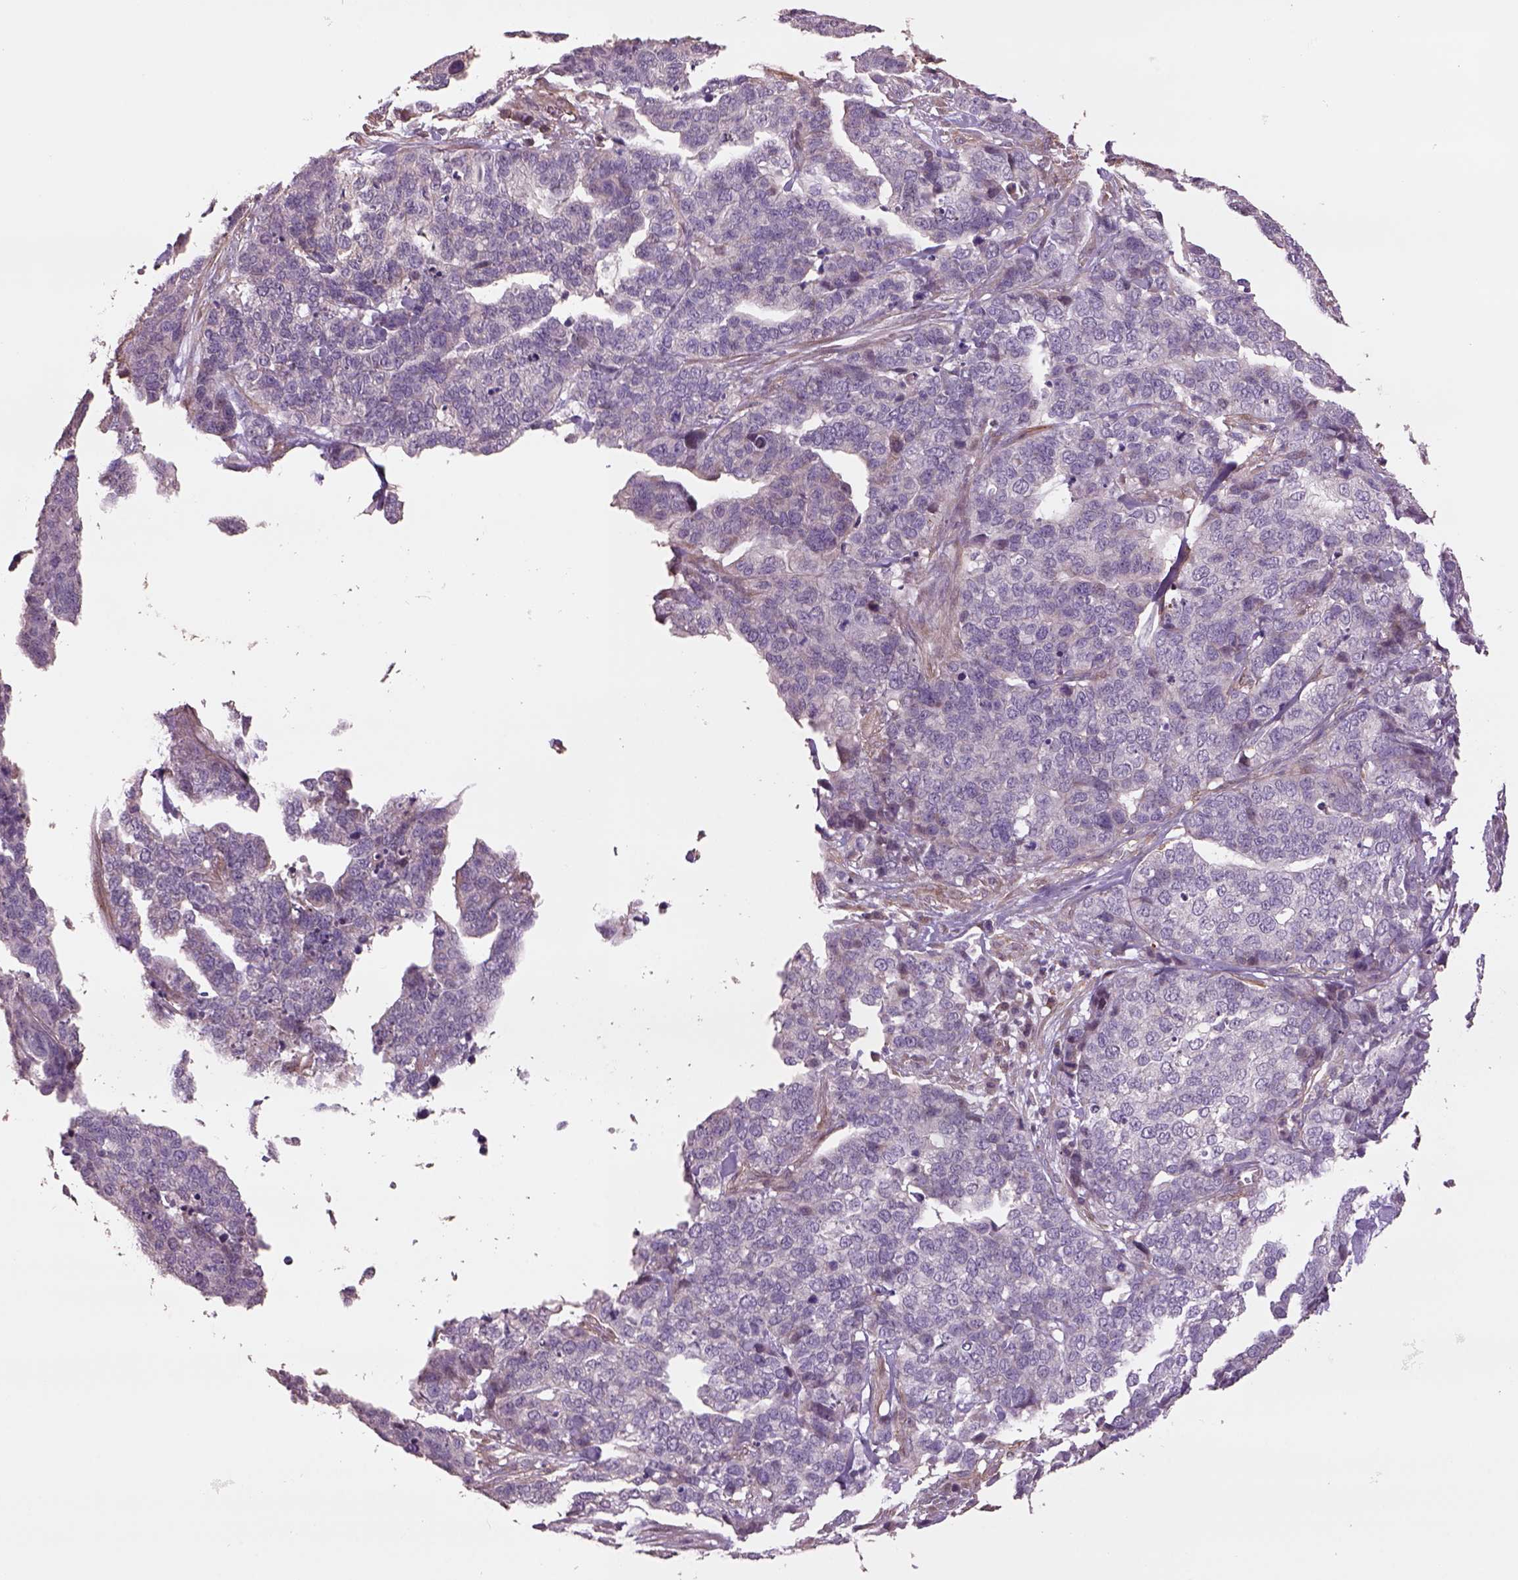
{"staining": {"intensity": "negative", "quantity": "none", "location": "none"}, "tissue": "ovarian cancer", "cell_type": "Tumor cells", "image_type": "cancer", "snomed": [{"axis": "morphology", "description": "Carcinoma, endometroid"}, {"axis": "topography", "description": "Ovary"}], "caption": "An IHC histopathology image of endometroid carcinoma (ovarian) is shown. There is no staining in tumor cells of endometroid carcinoma (ovarian).", "gene": "LIN7A", "patient": {"sex": "female", "age": 65}}